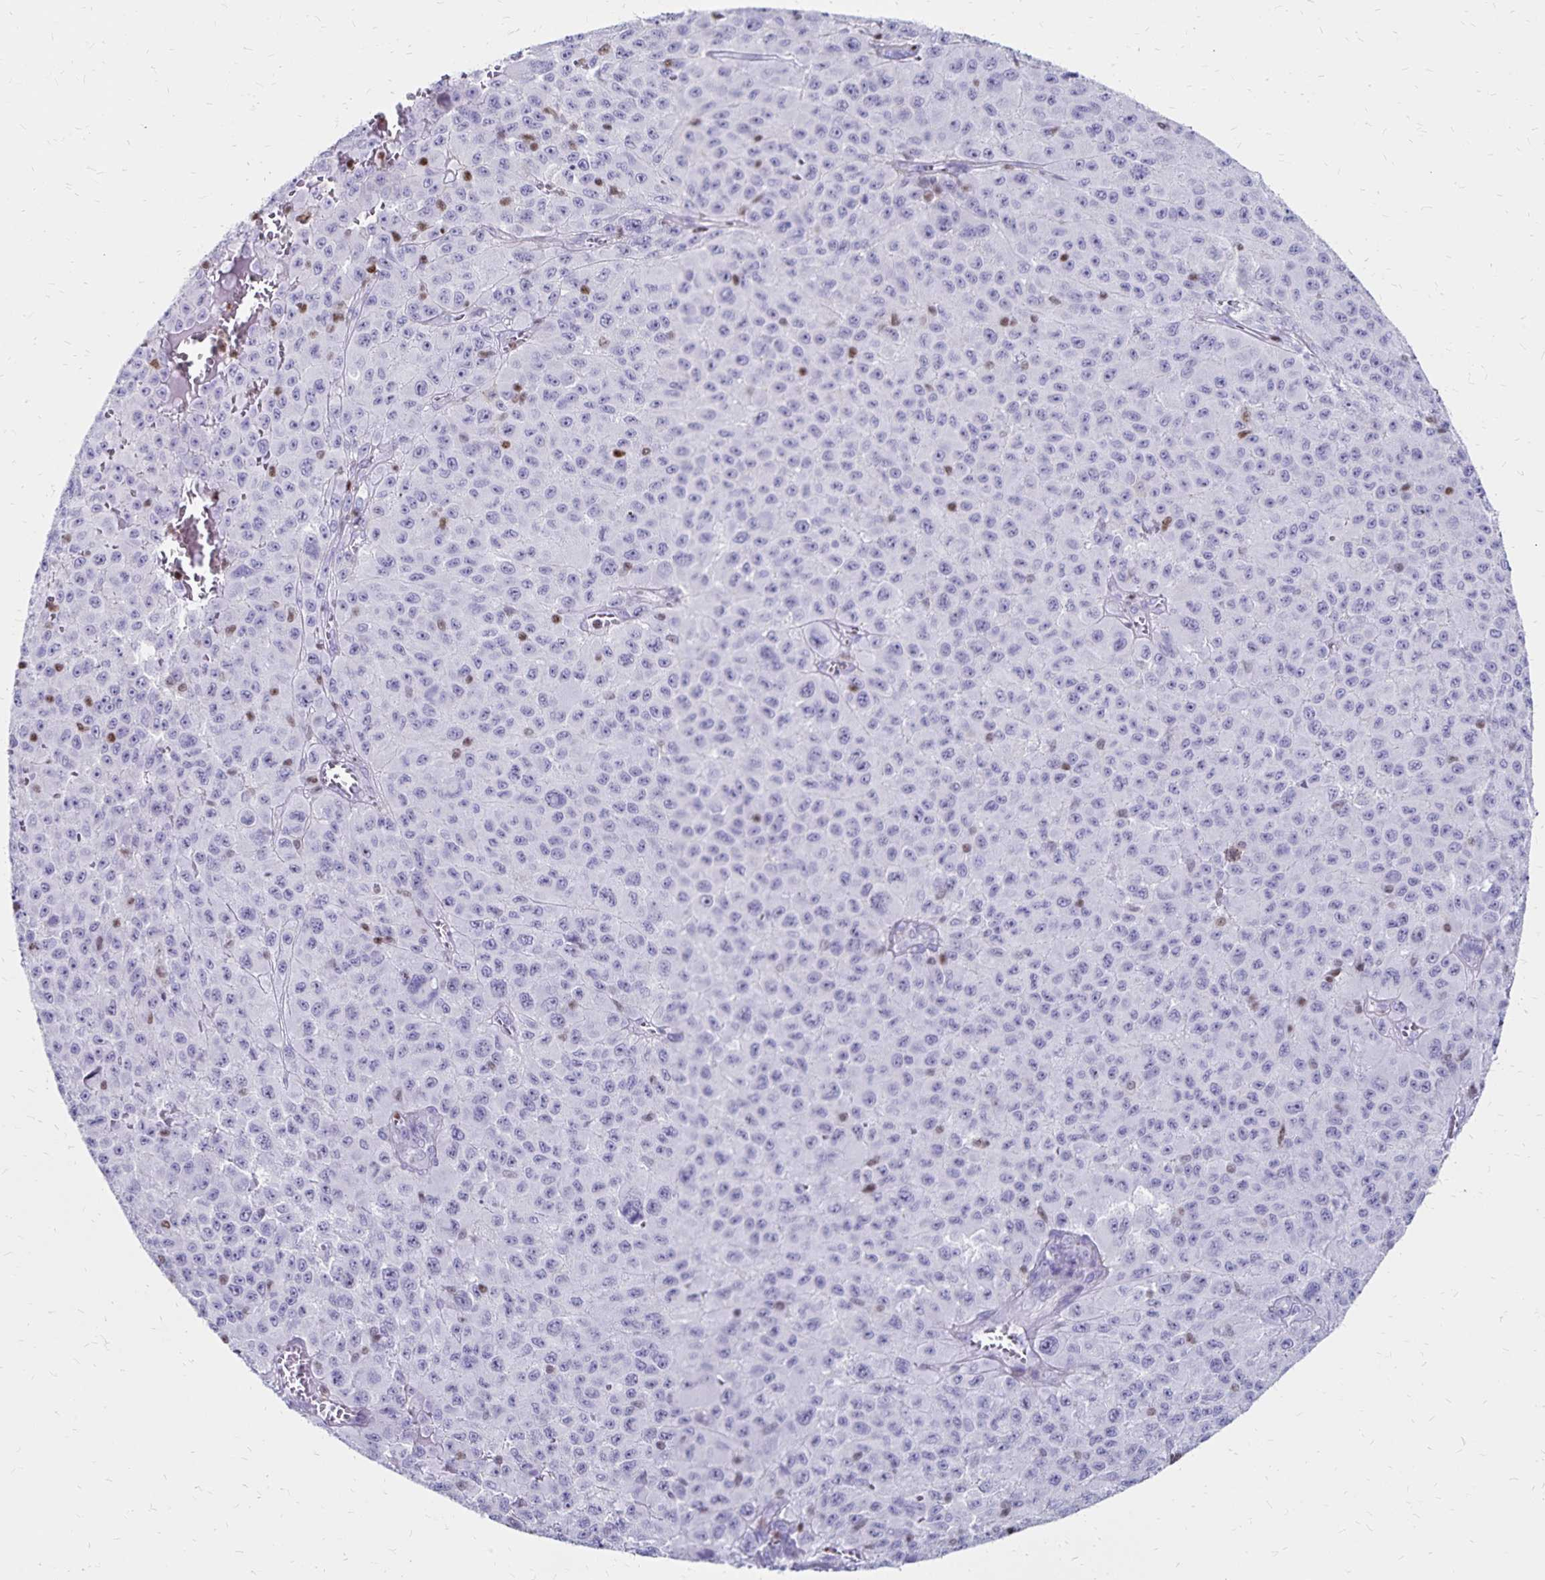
{"staining": {"intensity": "negative", "quantity": "none", "location": "none"}, "tissue": "melanoma", "cell_type": "Tumor cells", "image_type": "cancer", "snomed": [{"axis": "morphology", "description": "Malignant melanoma, NOS"}, {"axis": "topography", "description": "Skin"}], "caption": "Protein analysis of melanoma demonstrates no significant expression in tumor cells.", "gene": "IKZF1", "patient": {"sex": "male", "age": 73}}